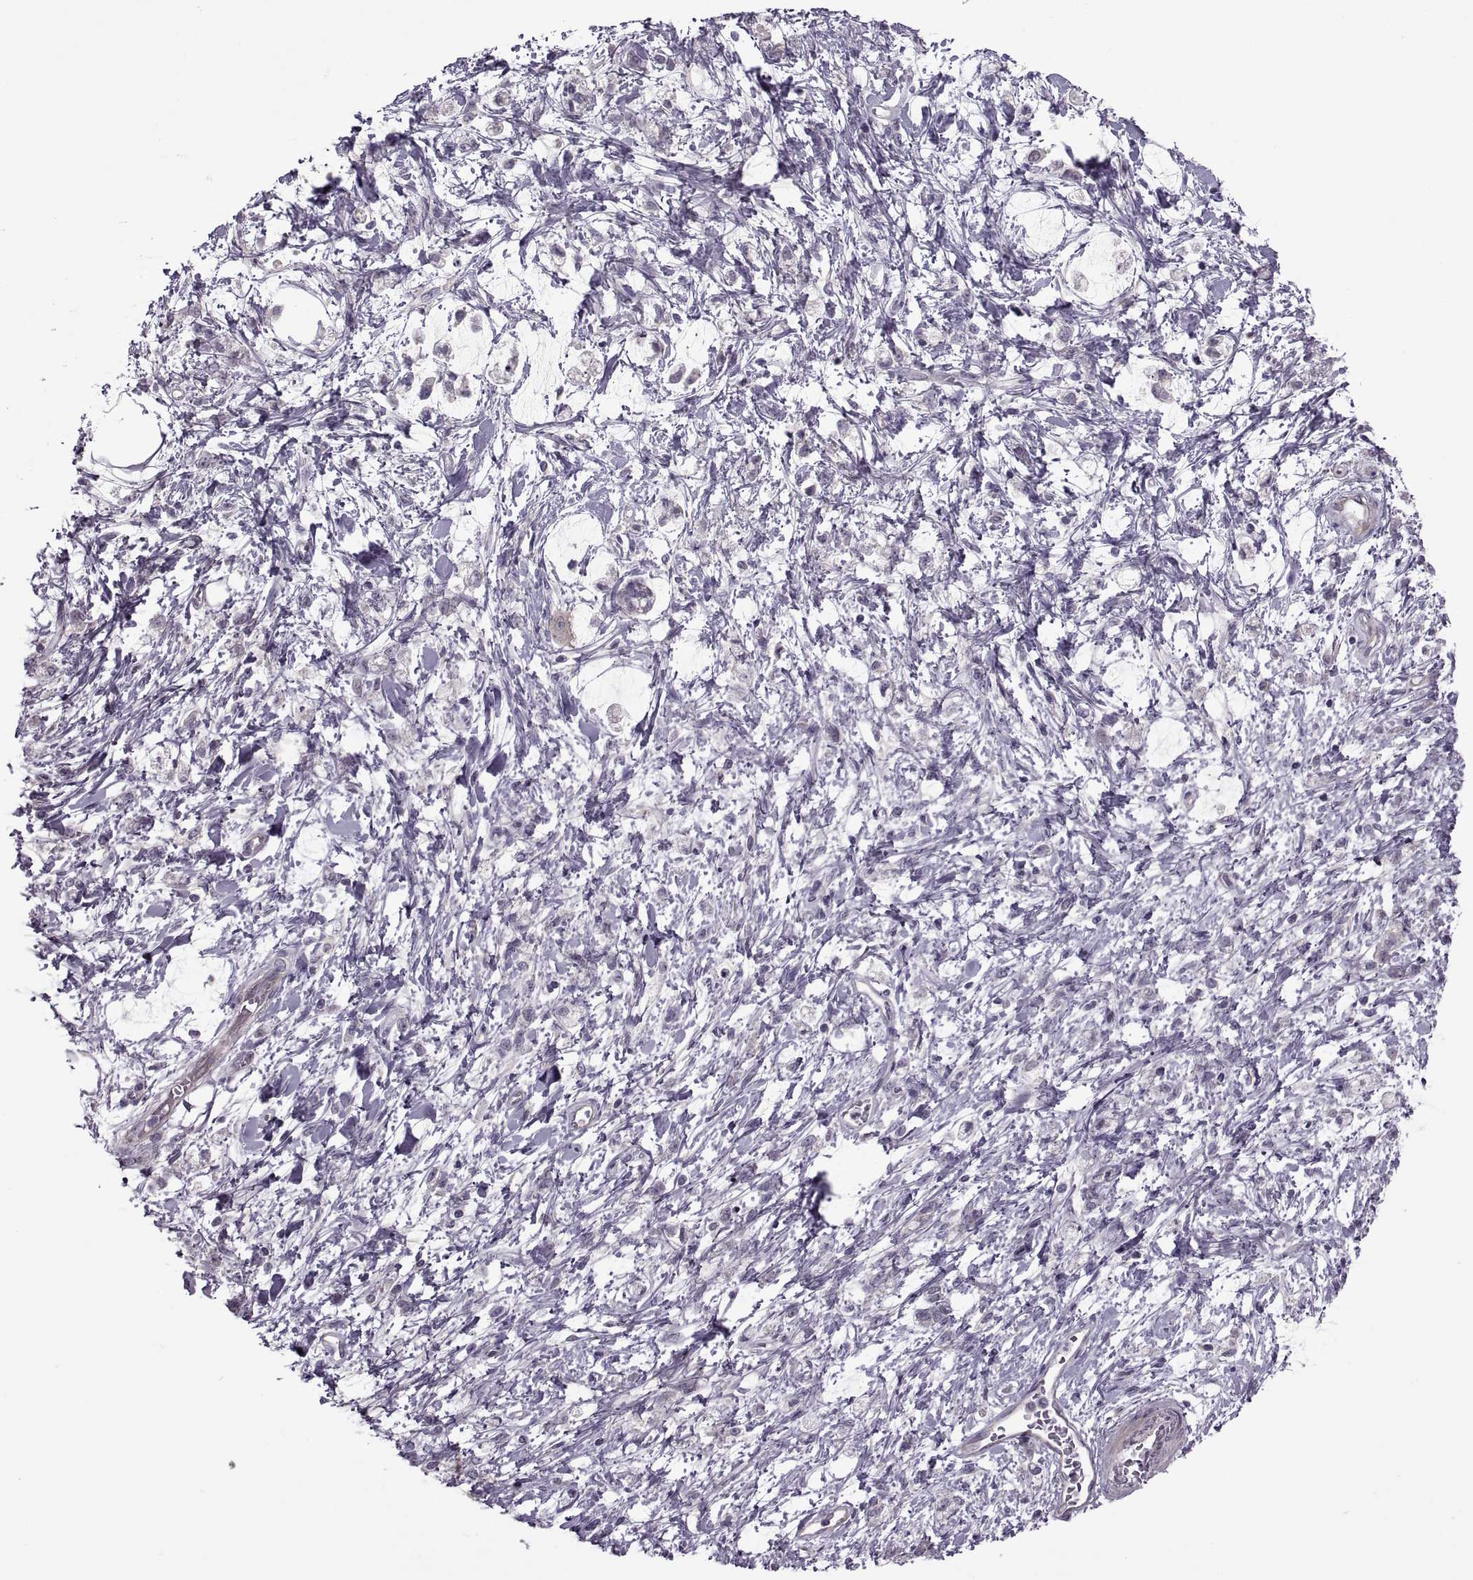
{"staining": {"intensity": "negative", "quantity": "none", "location": "none"}, "tissue": "stomach cancer", "cell_type": "Tumor cells", "image_type": "cancer", "snomed": [{"axis": "morphology", "description": "Adenocarcinoma, NOS"}, {"axis": "topography", "description": "Stomach"}], "caption": "High power microscopy micrograph of an IHC micrograph of stomach cancer (adenocarcinoma), revealing no significant positivity in tumor cells.", "gene": "ODF3", "patient": {"sex": "female", "age": 60}}